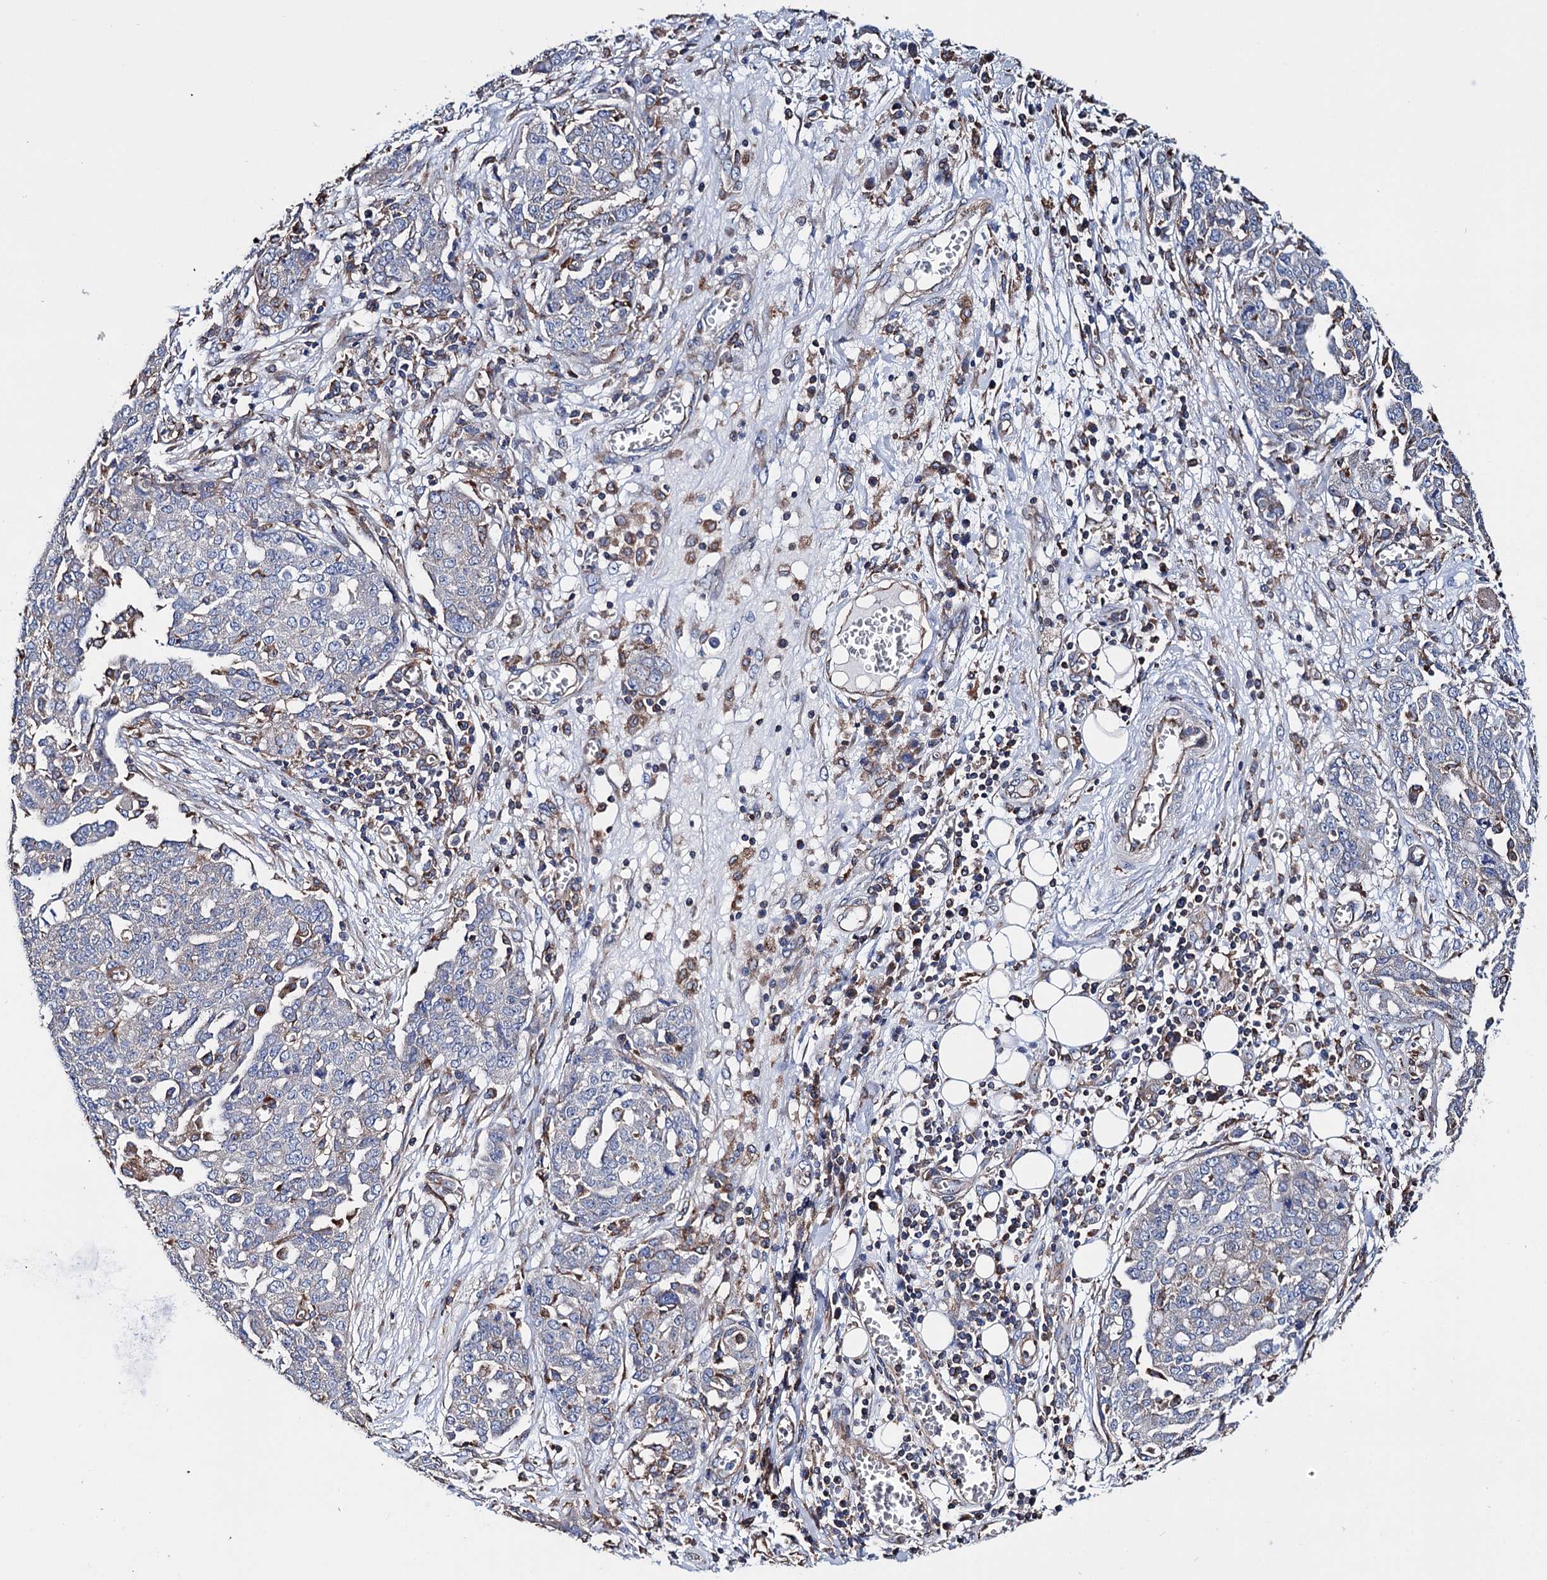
{"staining": {"intensity": "negative", "quantity": "none", "location": "none"}, "tissue": "ovarian cancer", "cell_type": "Tumor cells", "image_type": "cancer", "snomed": [{"axis": "morphology", "description": "Cystadenocarcinoma, serous, NOS"}, {"axis": "topography", "description": "Soft tissue"}, {"axis": "topography", "description": "Ovary"}], "caption": "DAB immunohistochemical staining of human serous cystadenocarcinoma (ovarian) exhibits no significant staining in tumor cells.", "gene": "SCPEP1", "patient": {"sex": "female", "age": 57}}